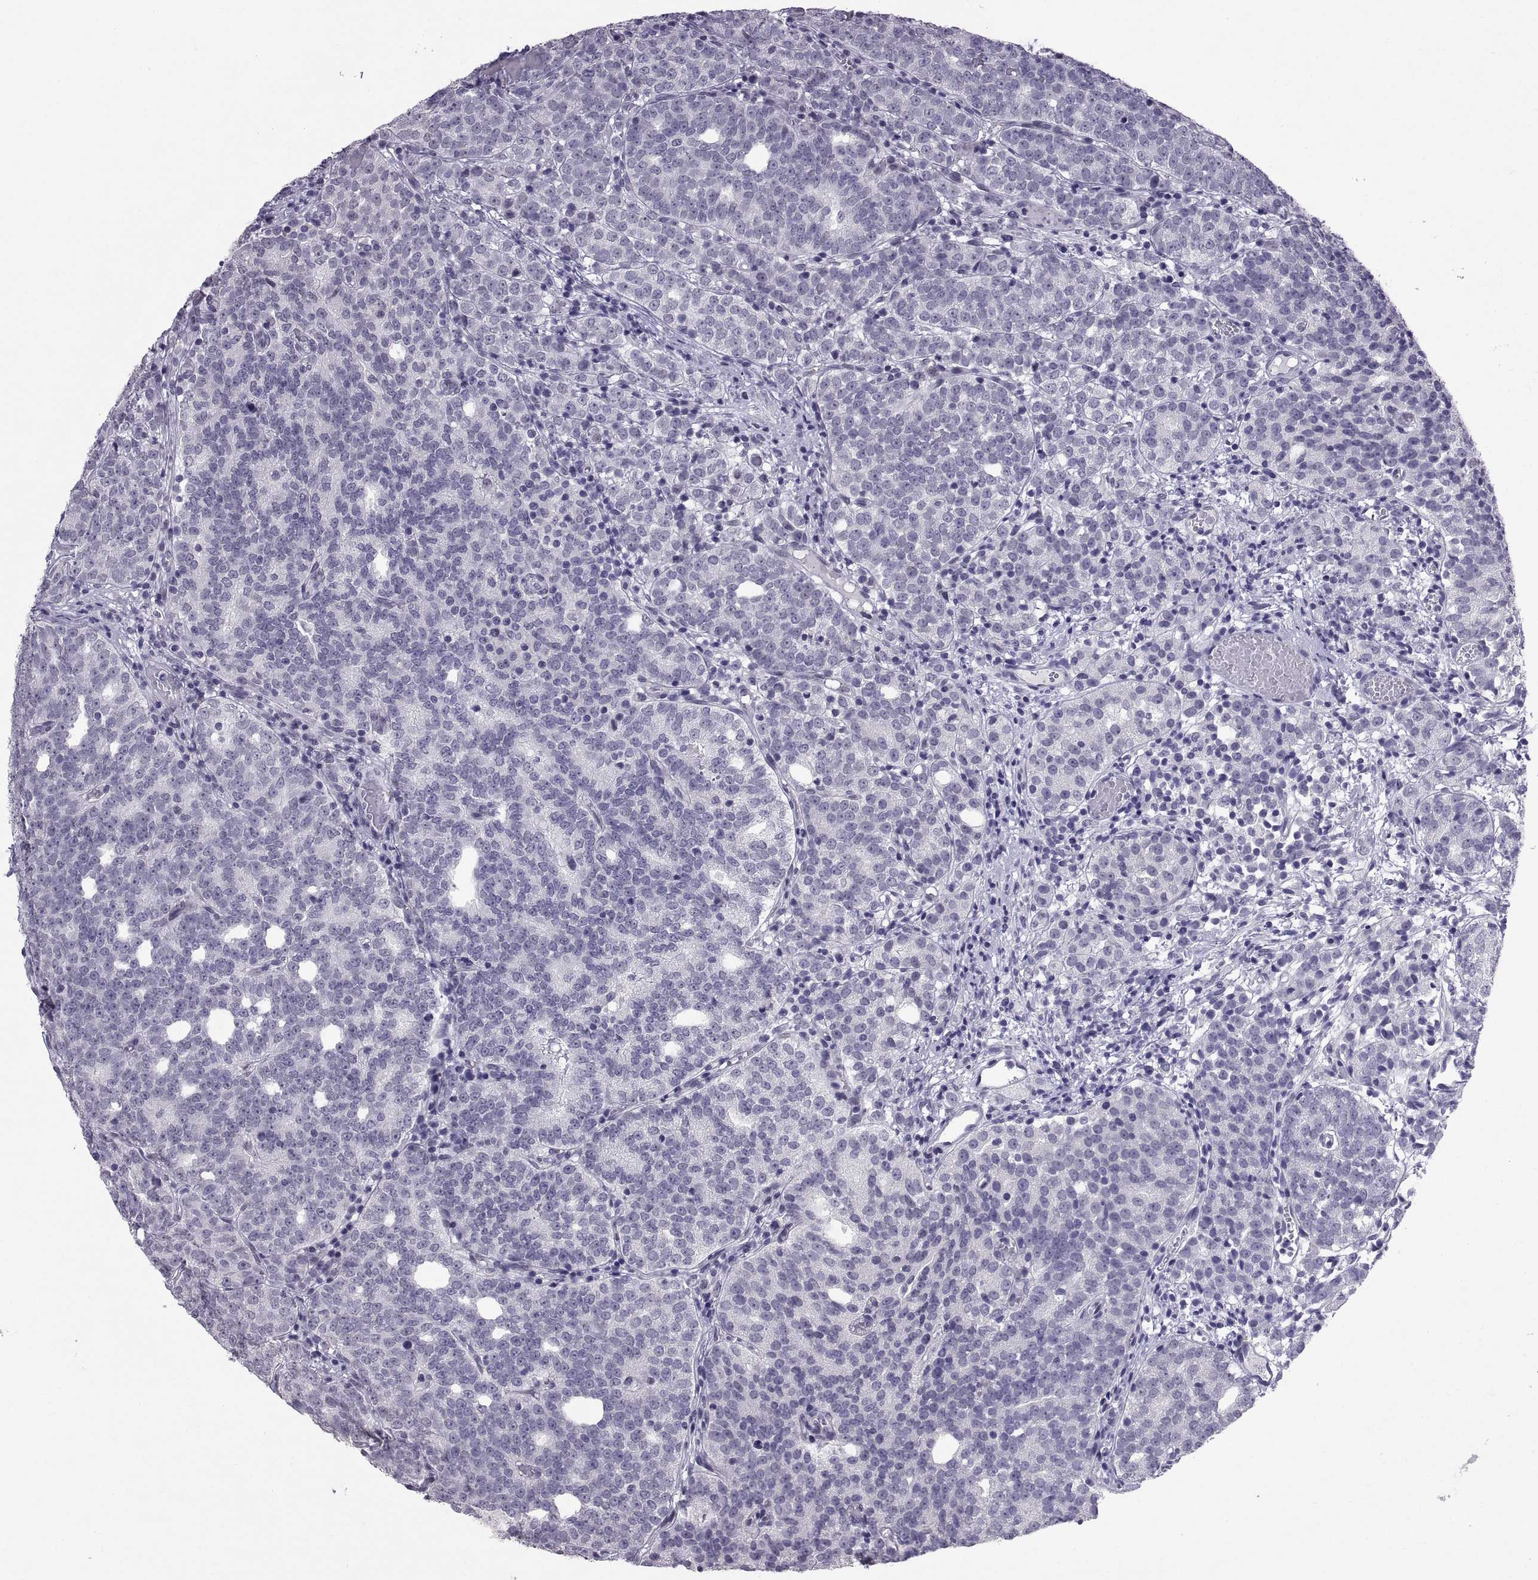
{"staining": {"intensity": "negative", "quantity": "none", "location": "none"}, "tissue": "prostate cancer", "cell_type": "Tumor cells", "image_type": "cancer", "snomed": [{"axis": "morphology", "description": "Adenocarcinoma, High grade"}, {"axis": "topography", "description": "Prostate"}], "caption": "Immunohistochemistry (IHC) micrograph of neoplastic tissue: prostate adenocarcinoma (high-grade) stained with DAB reveals no significant protein positivity in tumor cells.", "gene": "KRT77", "patient": {"sex": "male", "age": 53}}